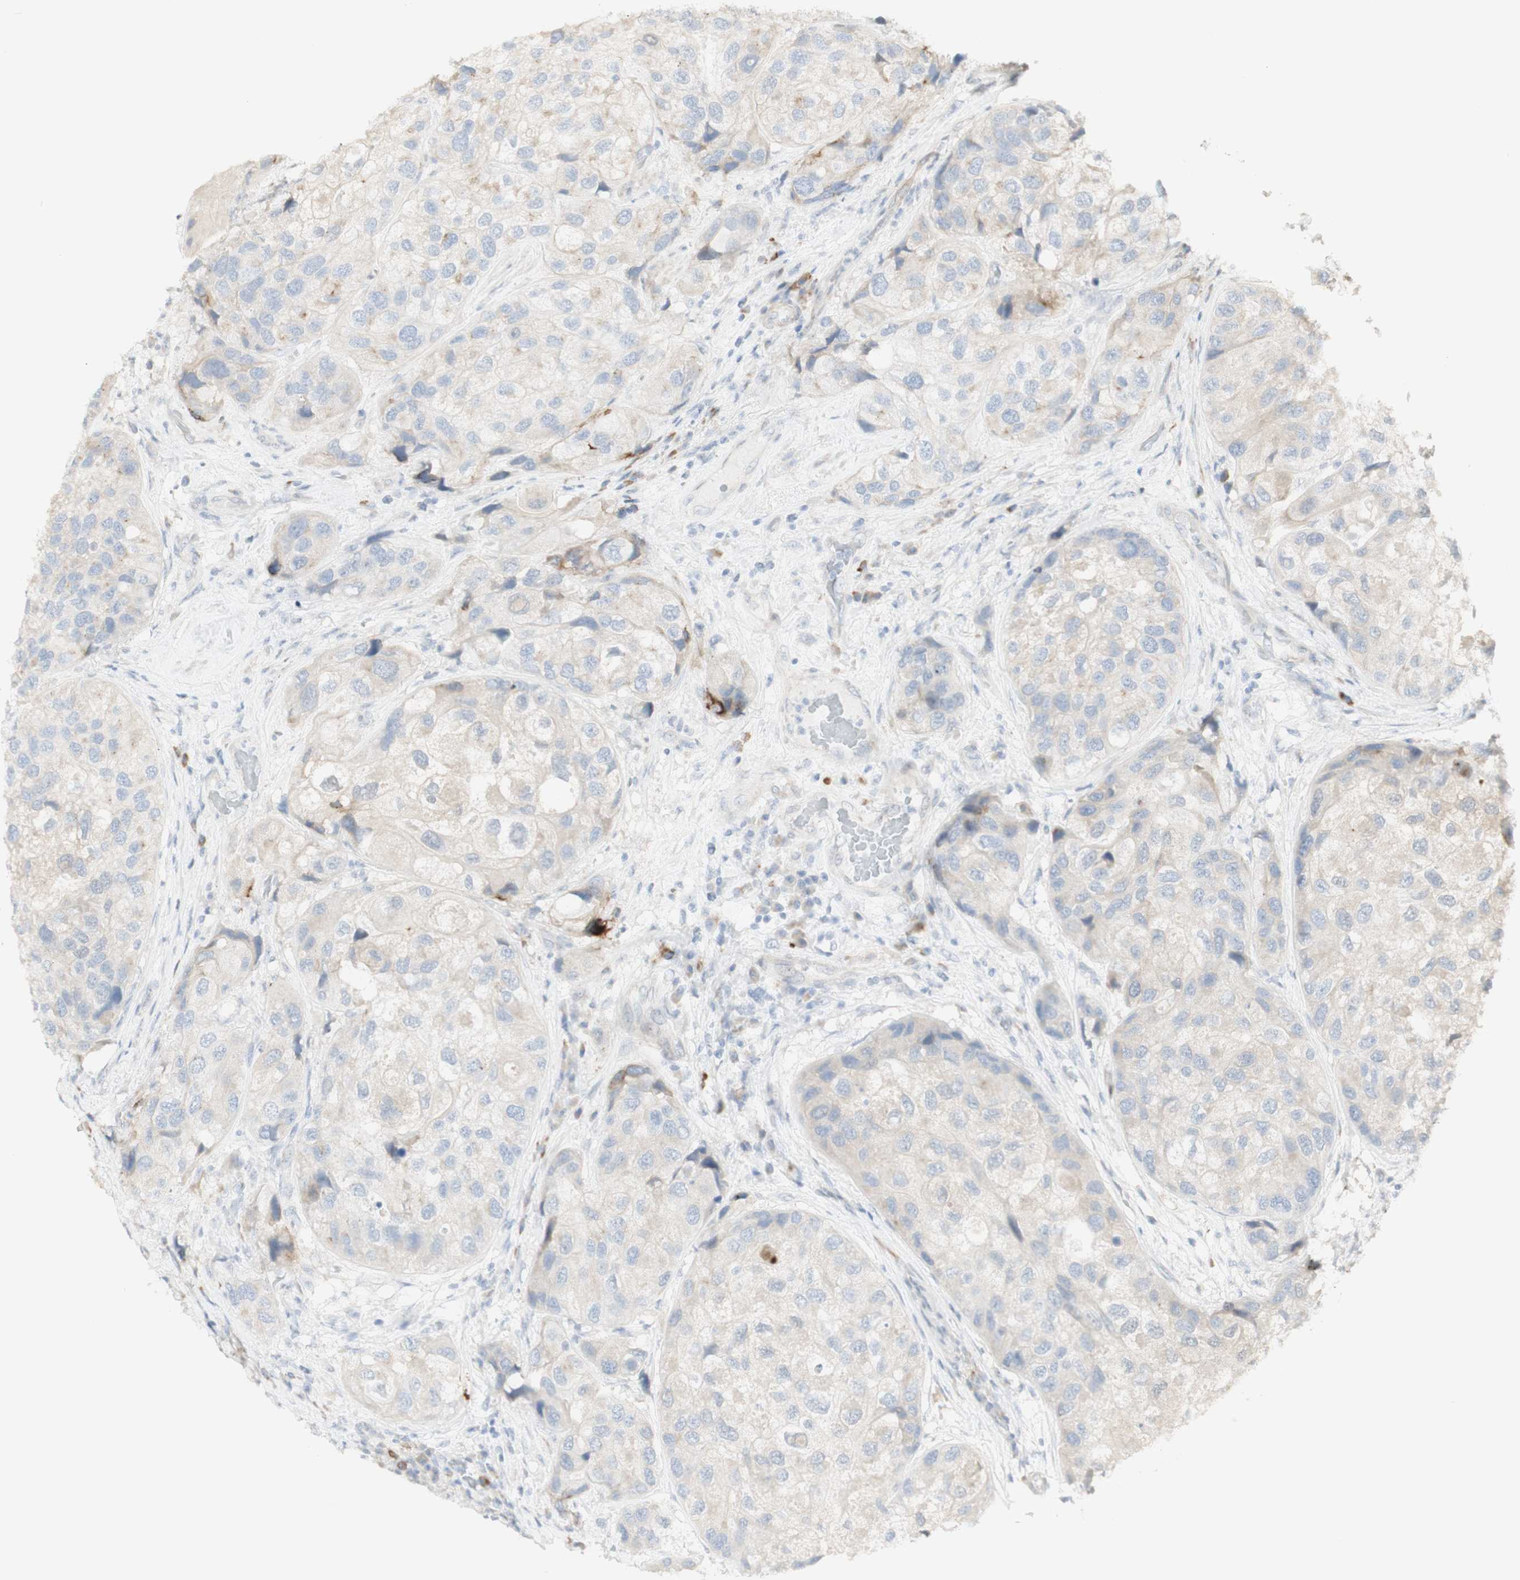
{"staining": {"intensity": "negative", "quantity": "none", "location": "none"}, "tissue": "urothelial cancer", "cell_type": "Tumor cells", "image_type": "cancer", "snomed": [{"axis": "morphology", "description": "Urothelial carcinoma, High grade"}, {"axis": "topography", "description": "Urinary bladder"}], "caption": "High-grade urothelial carcinoma was stained to show a protein in brown. There is no significant expression in tumor cells. The staining was performed using DAB to visualize the protein expression in brown, while the nuclei were stained in blue with hematoxylin (Magnification: 20x).", "gene": "NDST4", "patient": {"sex": "female", "age": 64}}